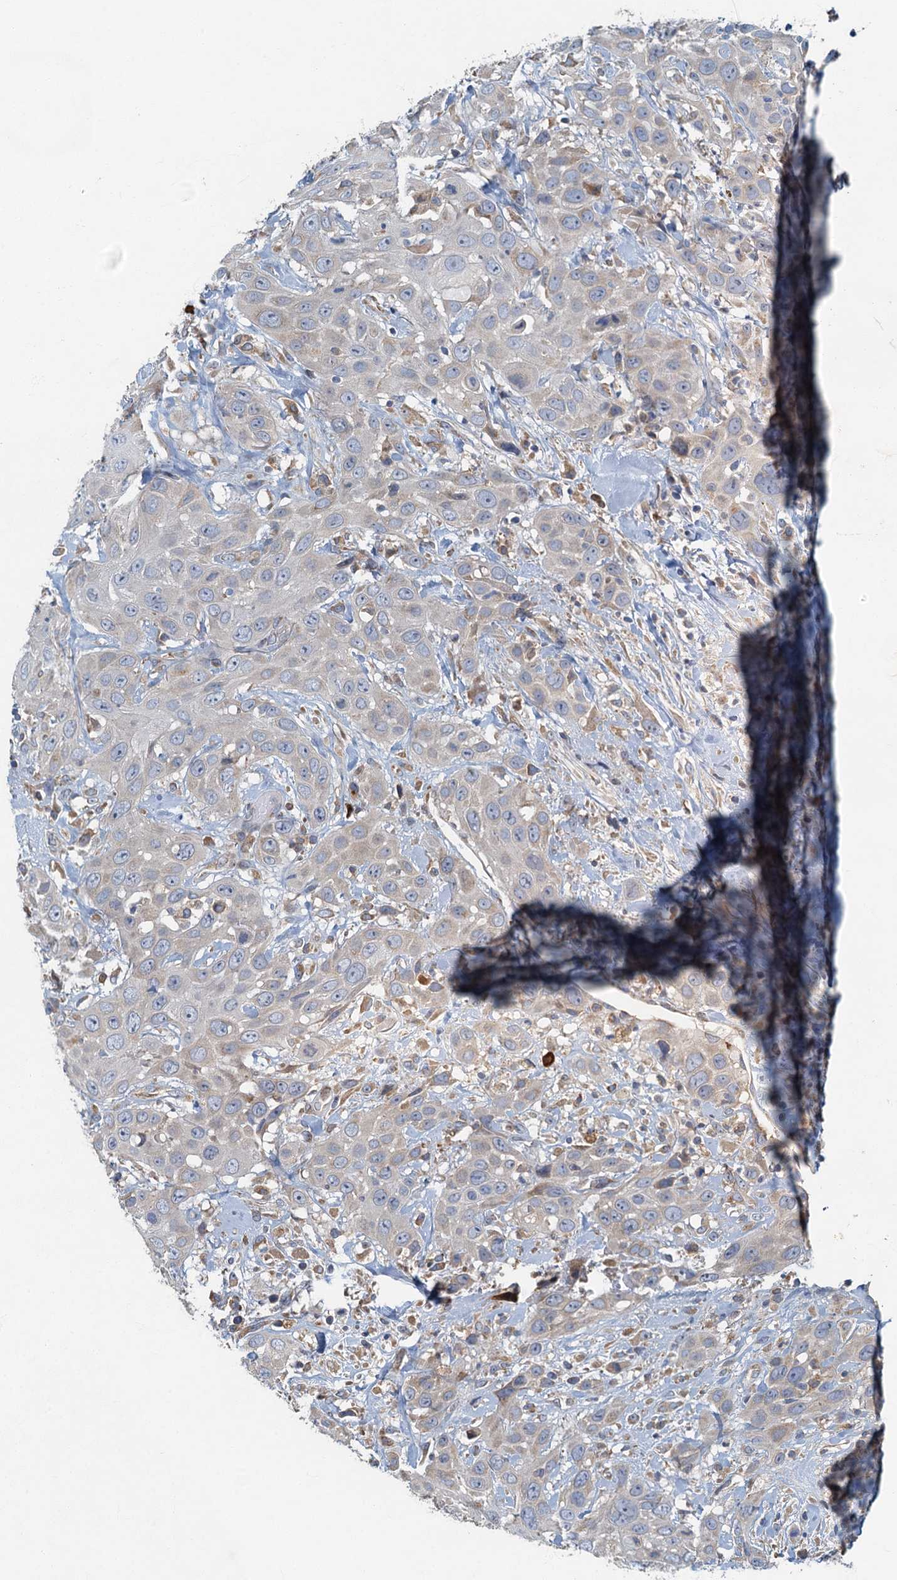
{"staining": {"intensity": "moderate", "quantity": "<25%", "location": "cytoplasmic/membranous"}, "tissue": "head and neck cancer", "cell_type": "Tumor cells", "image_type": "cancer", "snomed": [{"axis": "morphology", "description": "Squamous cell carcinoma, NOS"}, {"axis": "topography", "description": "Head-Neck"}], "caption": "Brown immunohistochemical staining in human head and neck cancer displays moderate cytoplasmic/membranous expression in about <25% of tumor cells. Nuclei are stained in blue.", "gene": "SPDYC", "patient": {"sex": "male", "age": 81}}